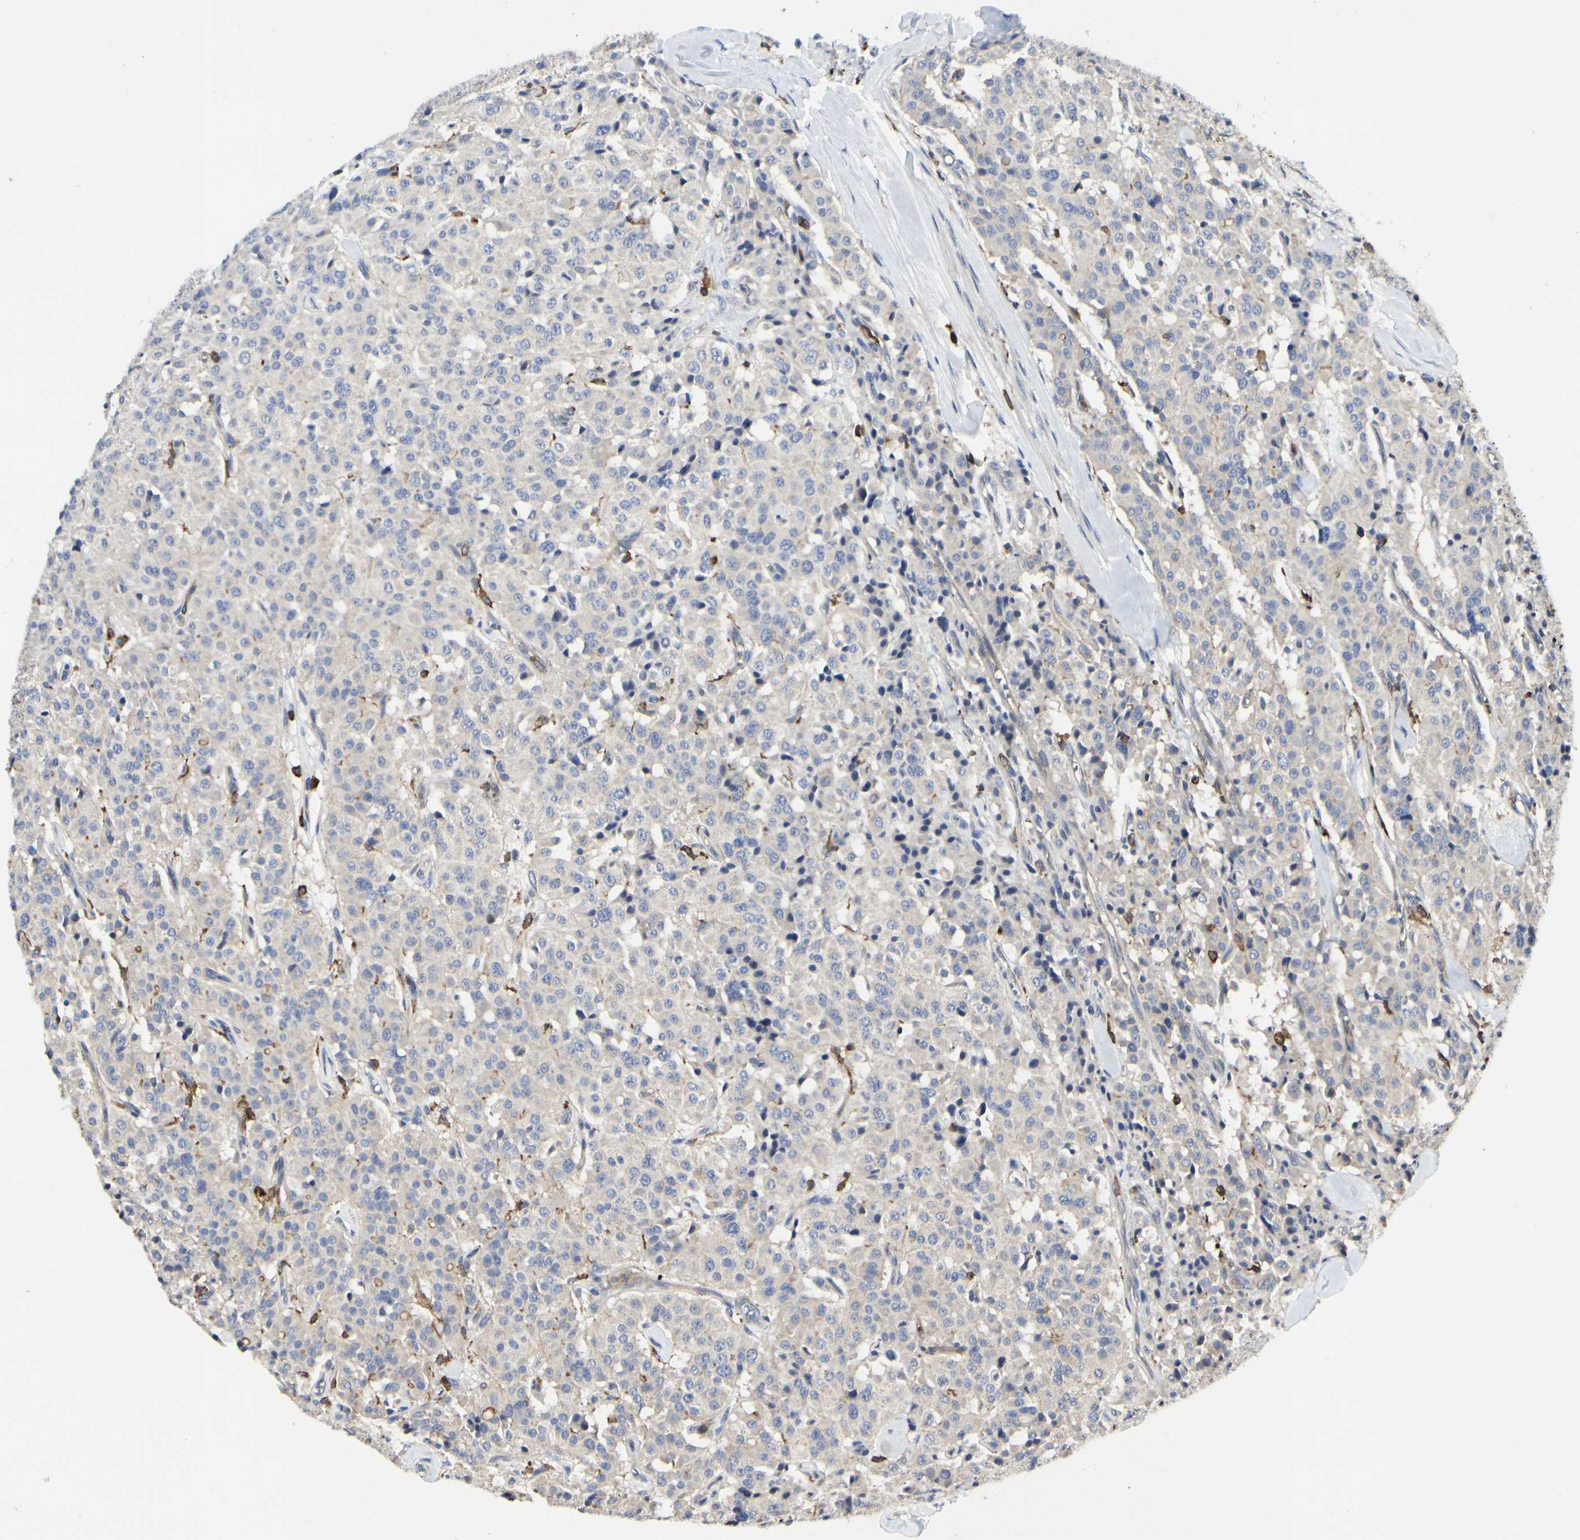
{"staining": {"intensity": "negative", "quantity": "none", "location": "none"}, "tissue": "carcinoid", "cell_type": "Tumor cells", "image_type": "cancer", "snomed": [{"axis": "morphology", "description": "Carcinoid, malignant, NOS"}, {"axis": "topography", "description": "Lung"}], "caption": "High power microscopy image of an immunohistochemistry (IHC) photomicrograph of malignant carcinoid, revealing no significant staining in tumor cells.", "gene": "NAPG", "patient": {"sex": "male", "age": 30}}